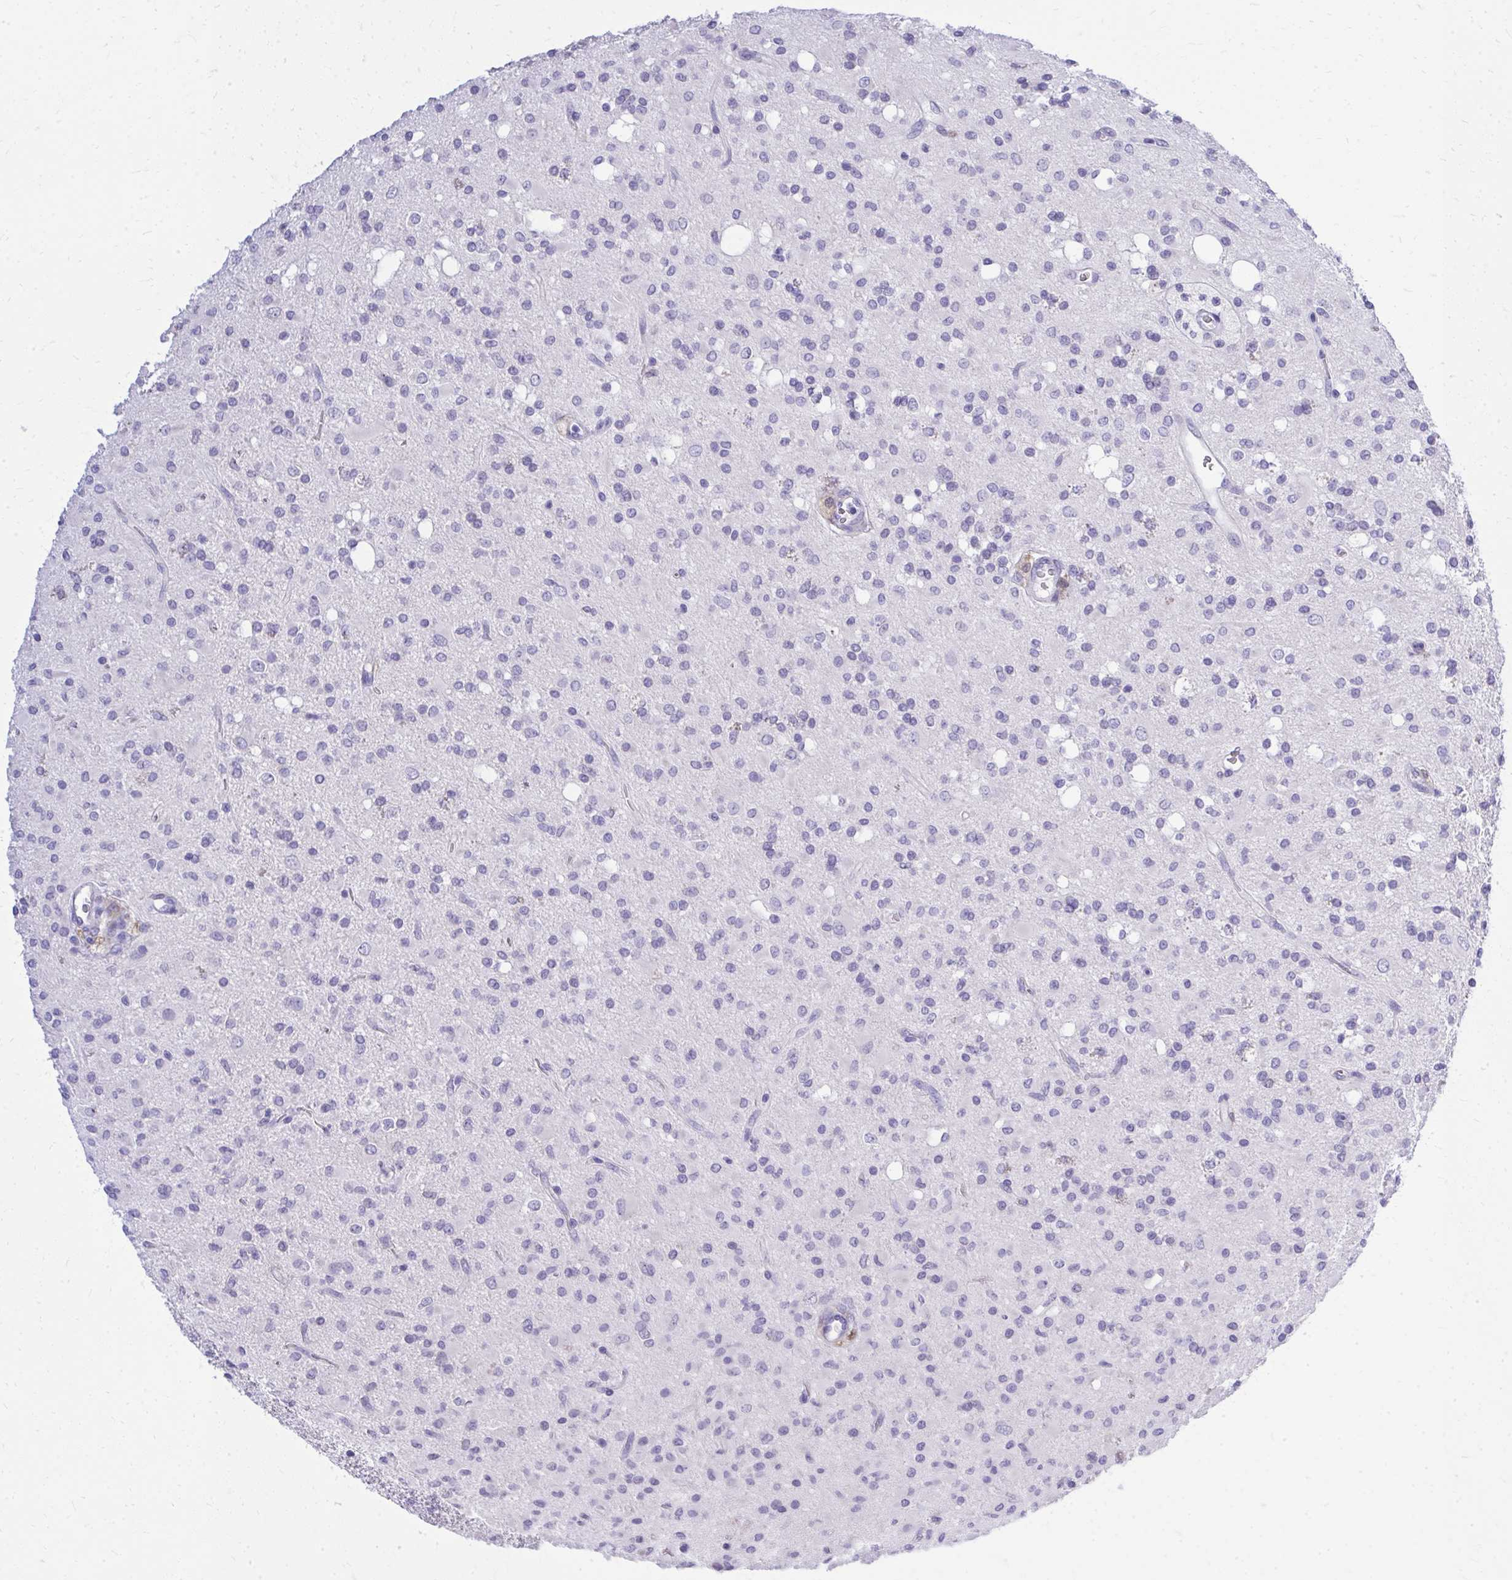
{"staining": {"intensity": "negative", "quantity": "none", "location": "none"}, "tissue": "glioma", "cell_type": "Tumor cells", "image_type": "cancer", "snomed": [{"axis": "morphology", "description": "Glioma, malignant, Low grade"}, {"axis": "topography", "description": "Brain"}], "caption": "The immunohistochemistry (IHC) histopathology image has no significant expression in tumor cells of glioma tissue.", "gene": "PSD", "patient": {"sex": "female", "age": 33}}